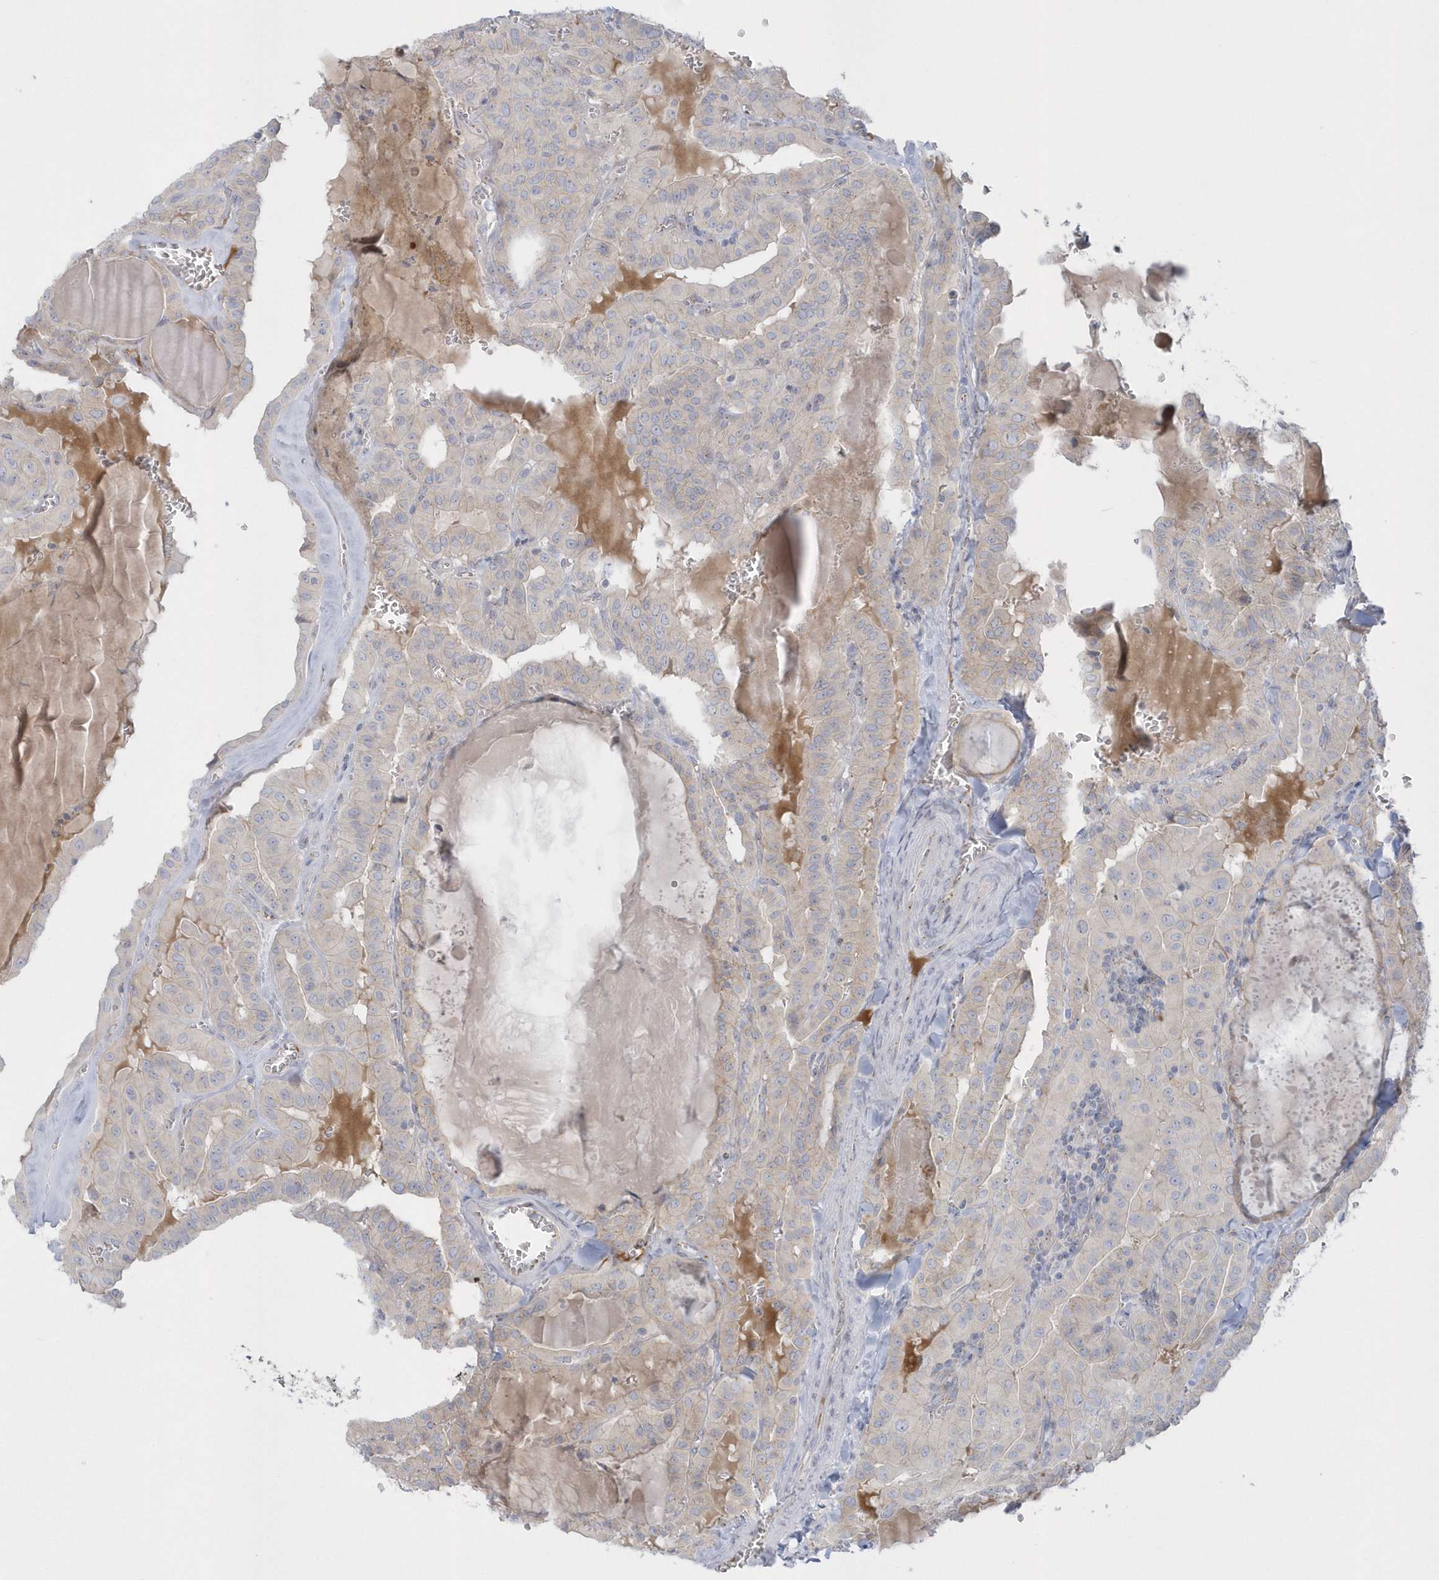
{"staining": {"intensity": "negative", "quantity": "none", "location": "none"}, "tissue": "thyroid cancer", "cell_type": "Tumor cells", "image_type": "cancer", "snomed": [{"axis": "morphology", "description": "Papillary adenocarcinoma, NOS"}, {"axis": "topography", "description": "Thyroid gland"}], "caption": "IHC photomicrograph of thyroid cancer stained for a protein (brown), which reveals no expression in tumor cells.", "gene": "SEMA3D", "patient": {"sex": "male", "age": 52}}